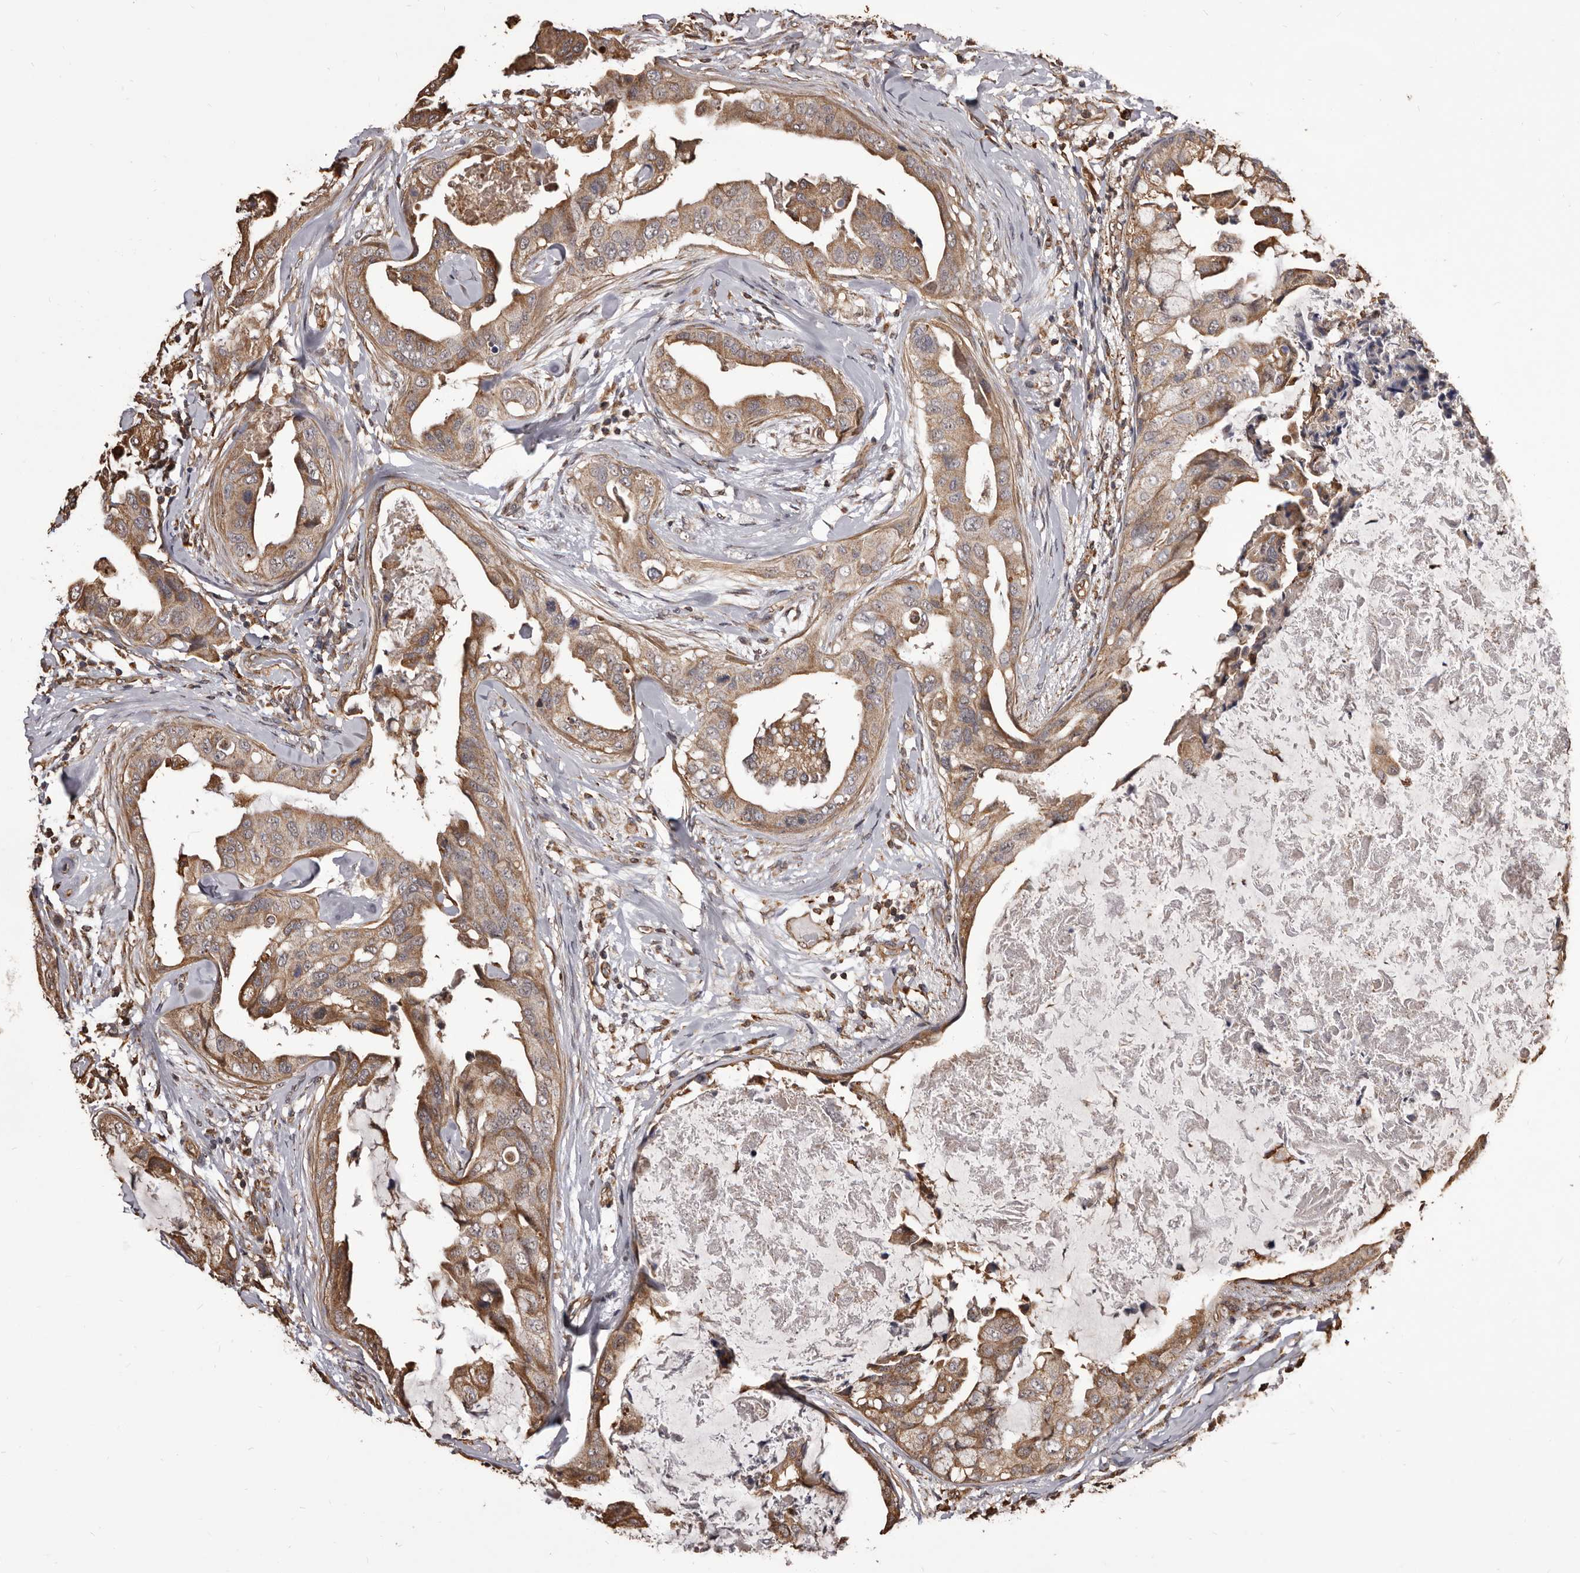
{"staining": {"intensity": "moderate", "quantity": ">75%", "location": "cytoplasmic/membranous"}, "tissue": "breast cancer", "cell_type": "Tumor cells", "image_type": "cancer", "snomed": [{"axis": "morphology", "description": "Duct carcinoma"}, {"axis": "topography", "description": "Breast"}], "caption": "Breast invasive ductal carcinoma stained with immunohistochemistry reveals moderate cytoplasmic/membranous staining in approximately >75% of tumor cells.", "gene": "ALPK1", "patient": {"sex": "female", "age": 40}}